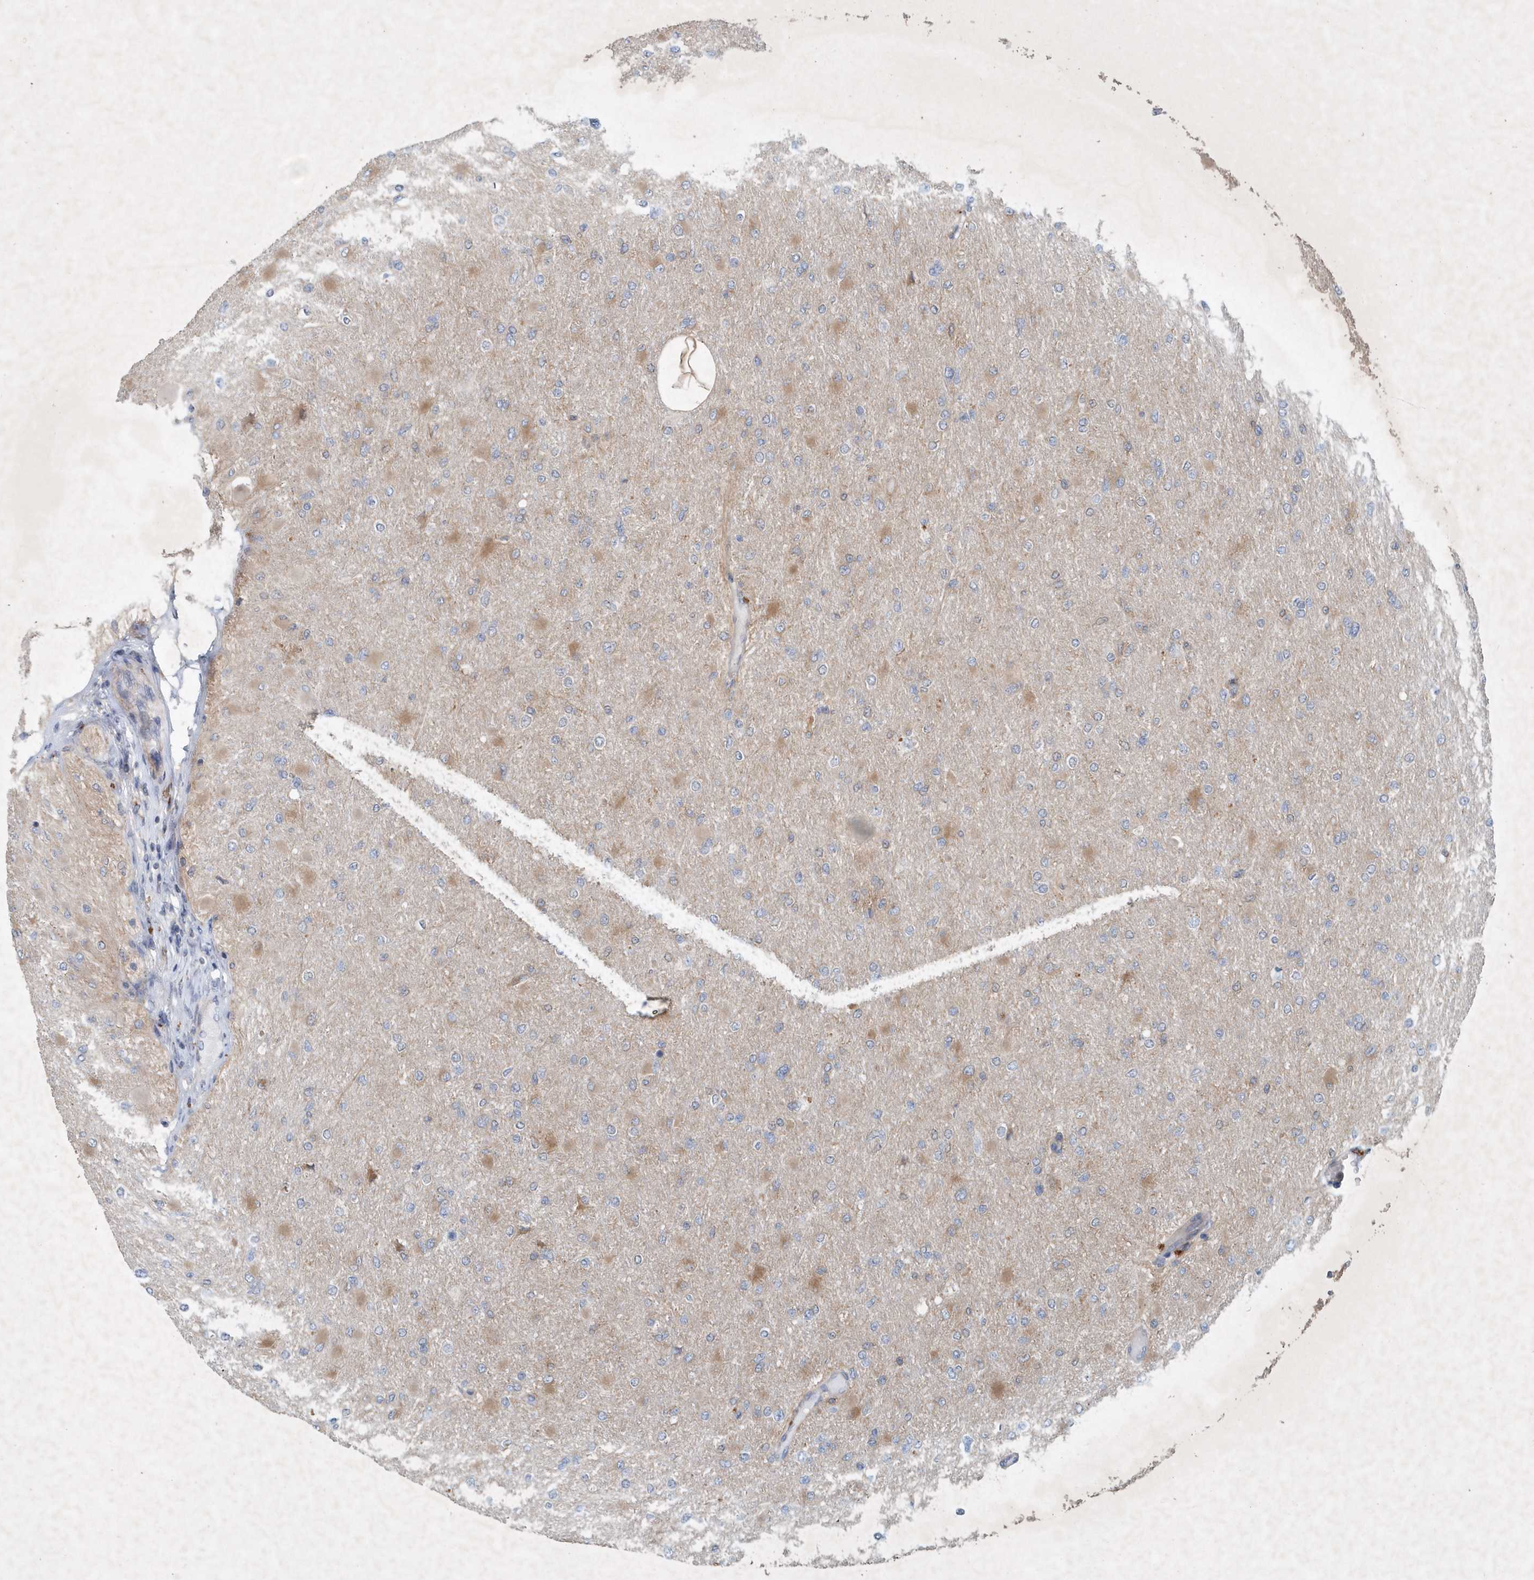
{"staining": {"intensity": "weak", "quantity": "<25%", "location": "cytoplasmic/membranous"}, "tissue": "glioma", "cell_type": "Tumor cells", "image_type": "cancer", "snomed": [{"axis": "morphology", "description": "Glioma, malignant, High grade"}, {"axis": "topography", "description": "Cerebral cortex"}], "caption": "Protein analysis of glioma displays no significant staining in tumor cells.", "gene": "P2RY10", "patient": {"sex": "female", "age": 36}}